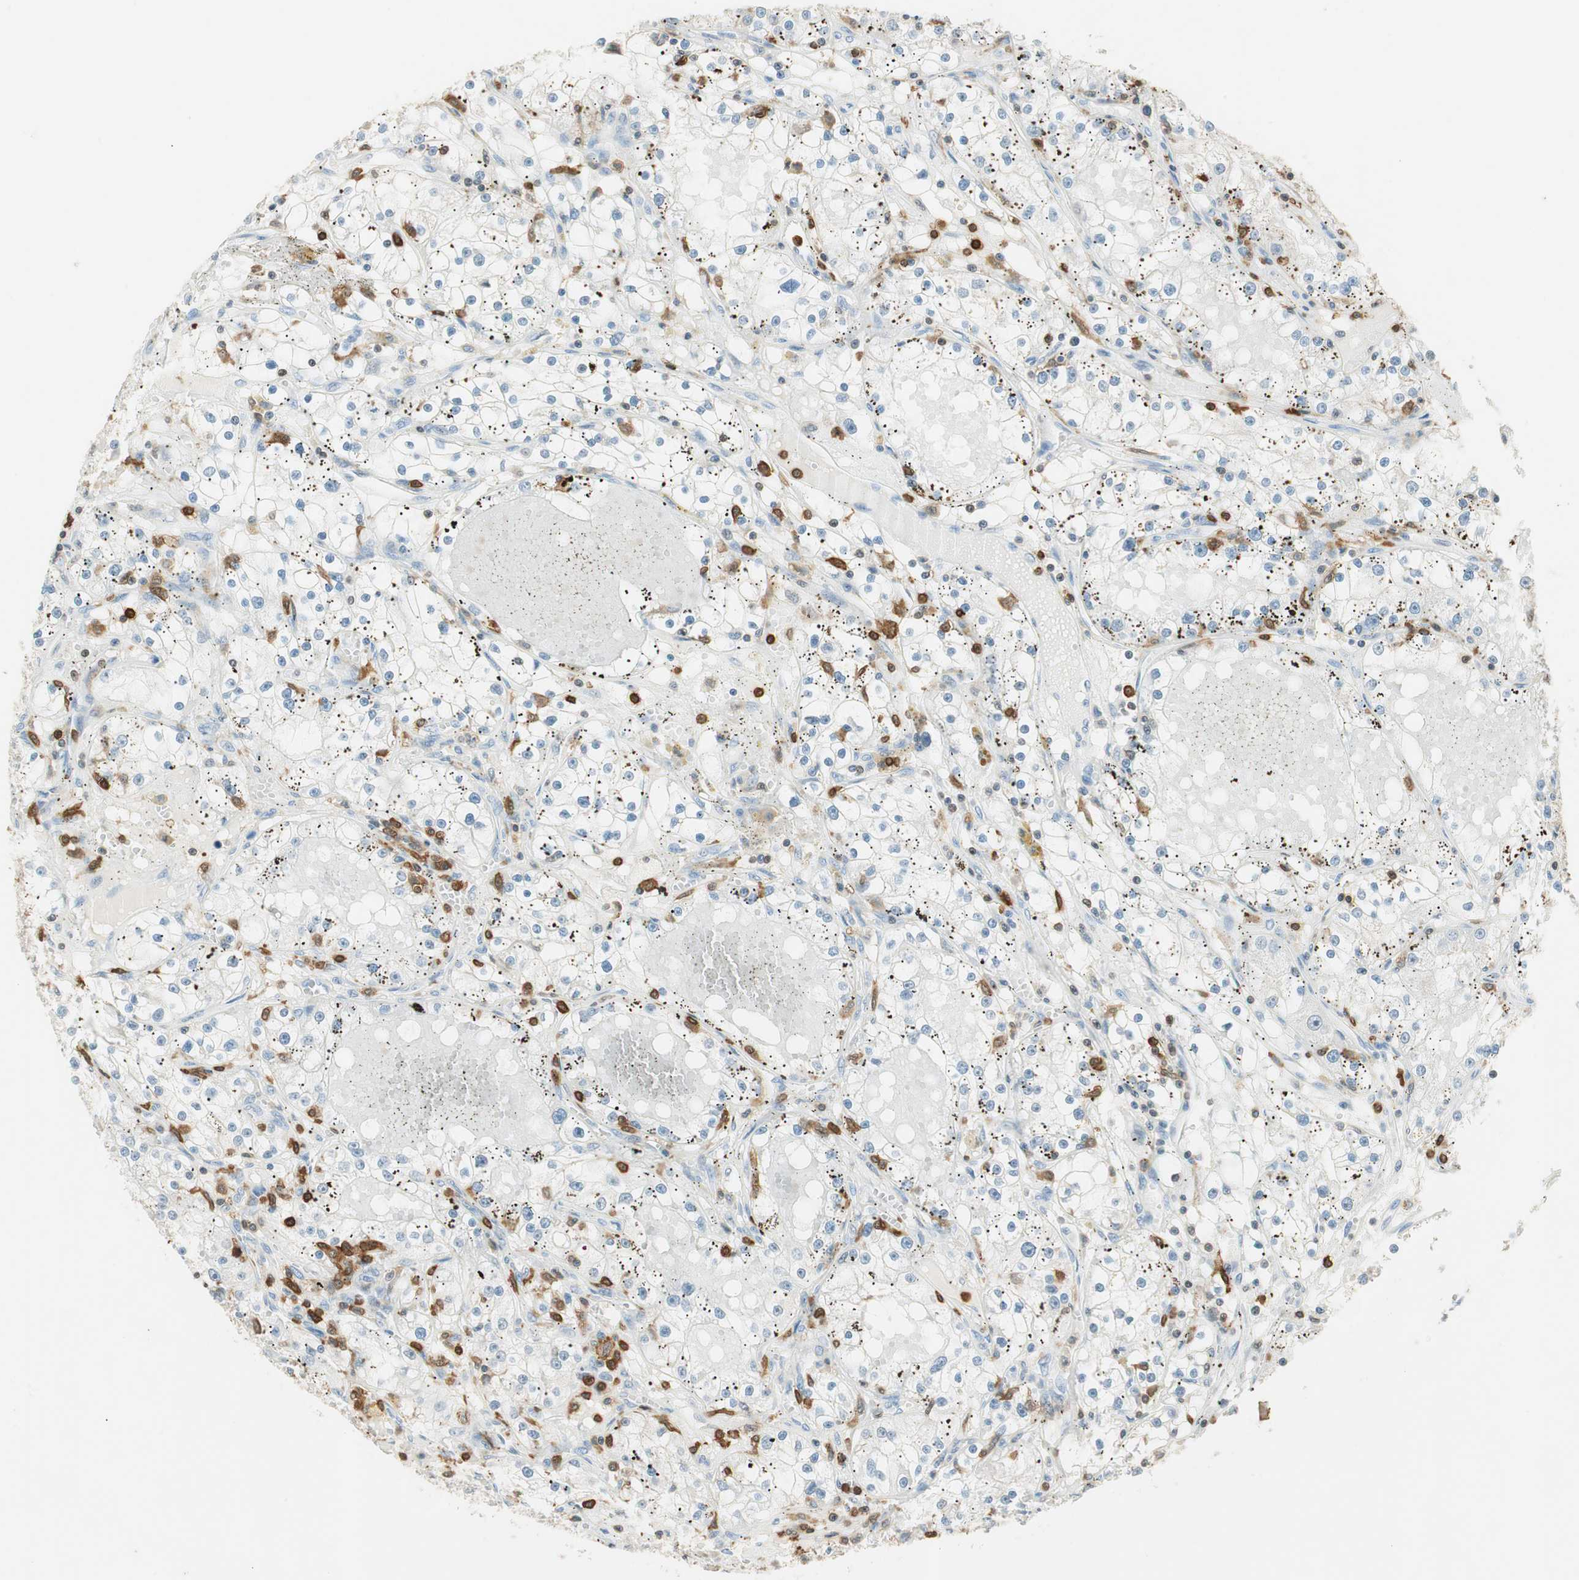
{"staining": {"intensity": "strong", "quantity": "<25%", "location": "cytoplasmic/membranous"}, "tissue": "renal cancer", "cell_type": "Tumor cells", "image_type": "cancer", "snomed": [{"axis": "morphology", "description": "Adenocarcinoma, NOS"}, {"axis": "topography", "description": "Kidney"}], "caption": "Human renal cancer (adenocarcinoma) stained for a protein (brown) reveals strong cytoplasmic/membranous positive positivity in approximately <25% of tumor cells.", "gene": "HPGD", "patient": {"sex": "male", "age": 56}}